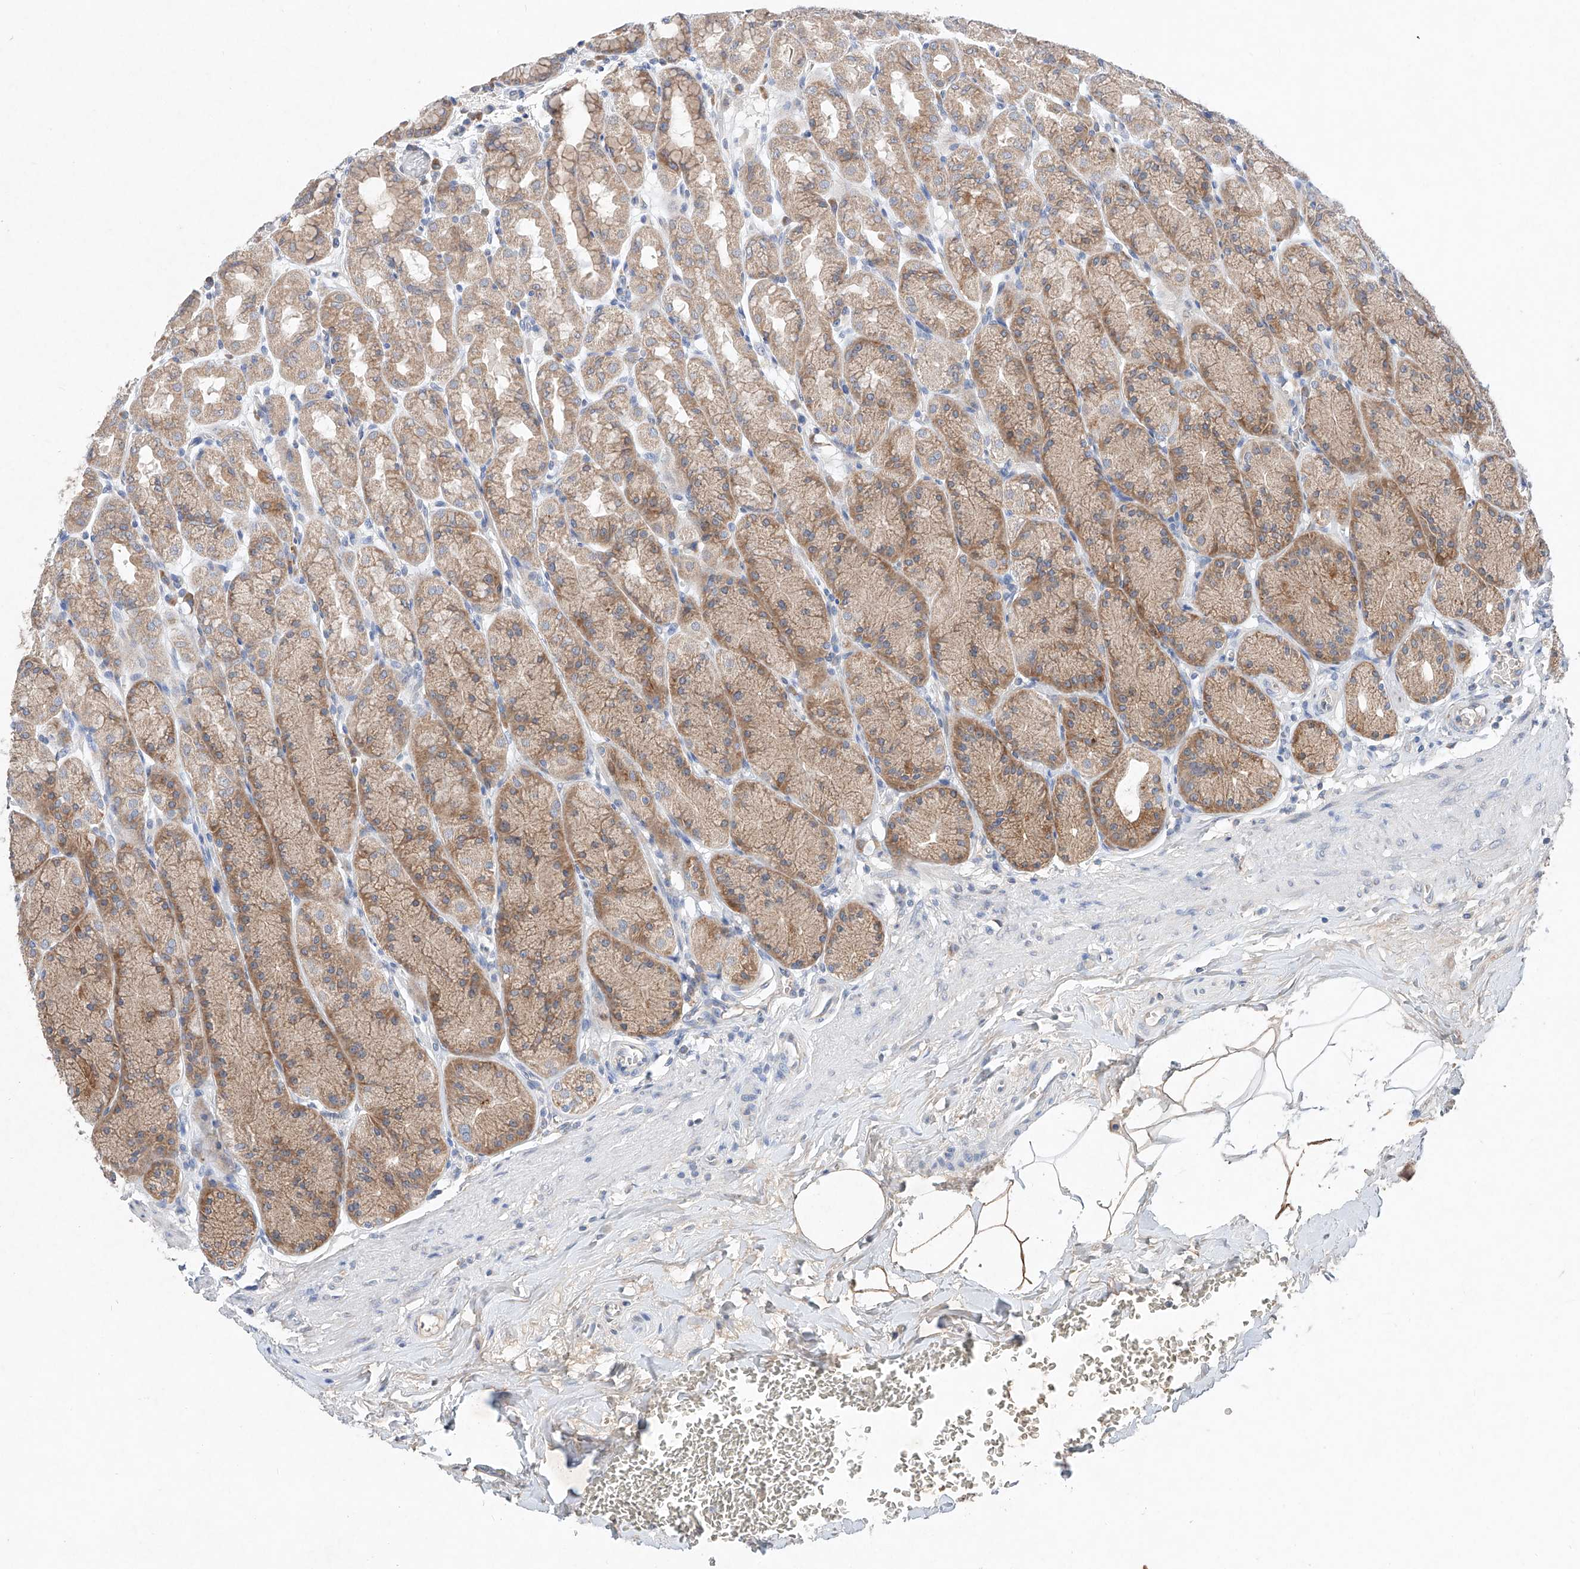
{"staining": {"intensity": "moderate", "quantity": ">75%", "location": "cytoplasmic/membranous"}, "tissue": "stomach", "cell_type": "Glandular cells", "image_type": "normal", "snomed": [{"axis": "morphology", "description": "Normal tissue, NOS"}, {"axis": "topography", "description": "Stomach"}], "caption": "Immunohistochemical staining of unremarkable human stomach shows moderate cytoplasmic/membranous protein positivity in approximately >75% of glandular cells. The protein is shown in brown color, while the nuclei are stained blue.", "gene": "FASTK", "patient": {"sex": "male", "age": 42}}